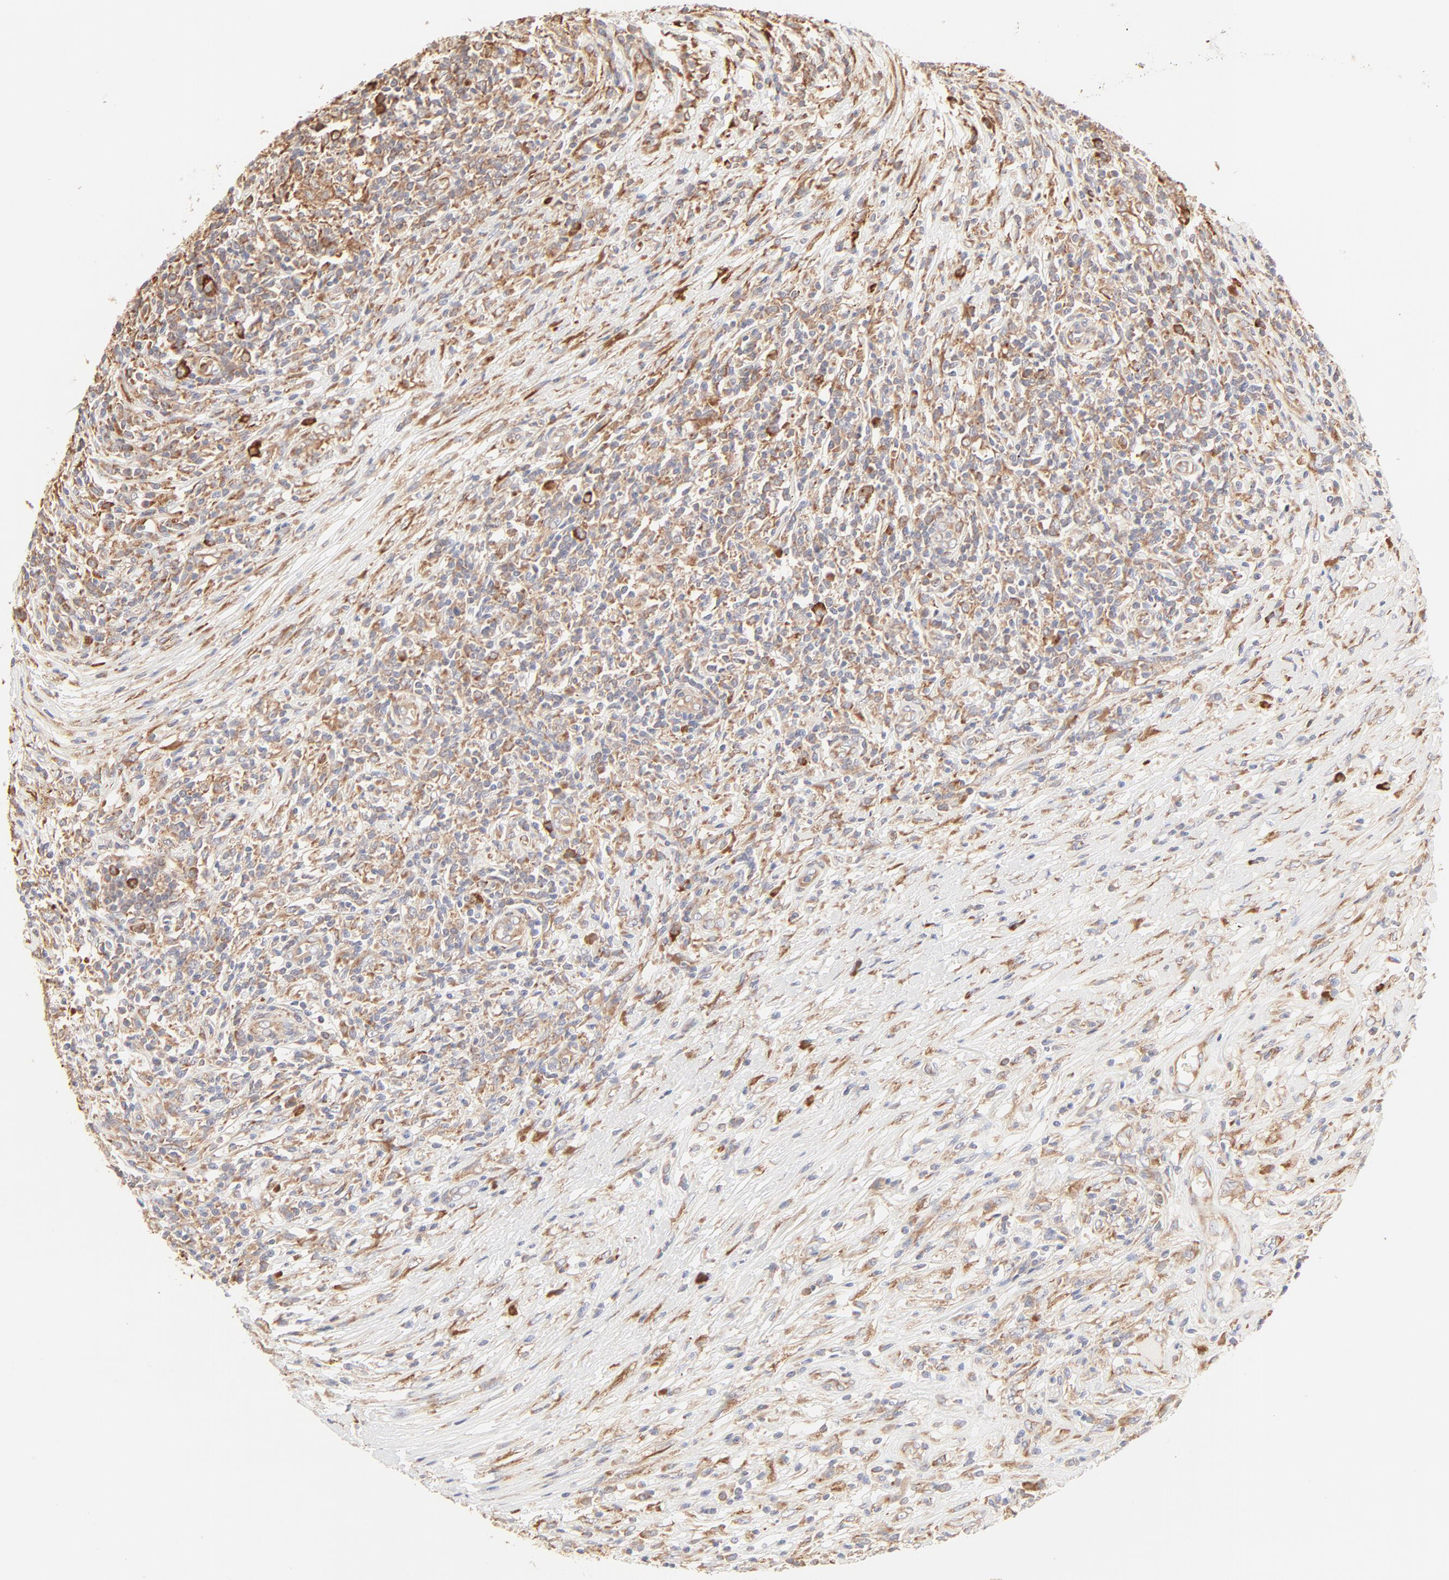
{"staining": {"intensity": "moderate", "quantity": ">75%", "location": "cytoplasmic/membranous"}, "tissue": "lymphoma", "cell_type": "Tumor cells", "image_type": "cancer", "snomed": [{"axis": "morphology", "description": "Malignant lymphoma, non-Hodgkin's type, High grade"}, {"axis": "topography", "description": "Lymph node"}], "caption": "Protein staining reveals moderate cytoplasmic/membranous staining in approximately >75% of tumor cells in lymphoma.", "gene": "RPS20", "patient": {"sex": "female", "age": 84}}